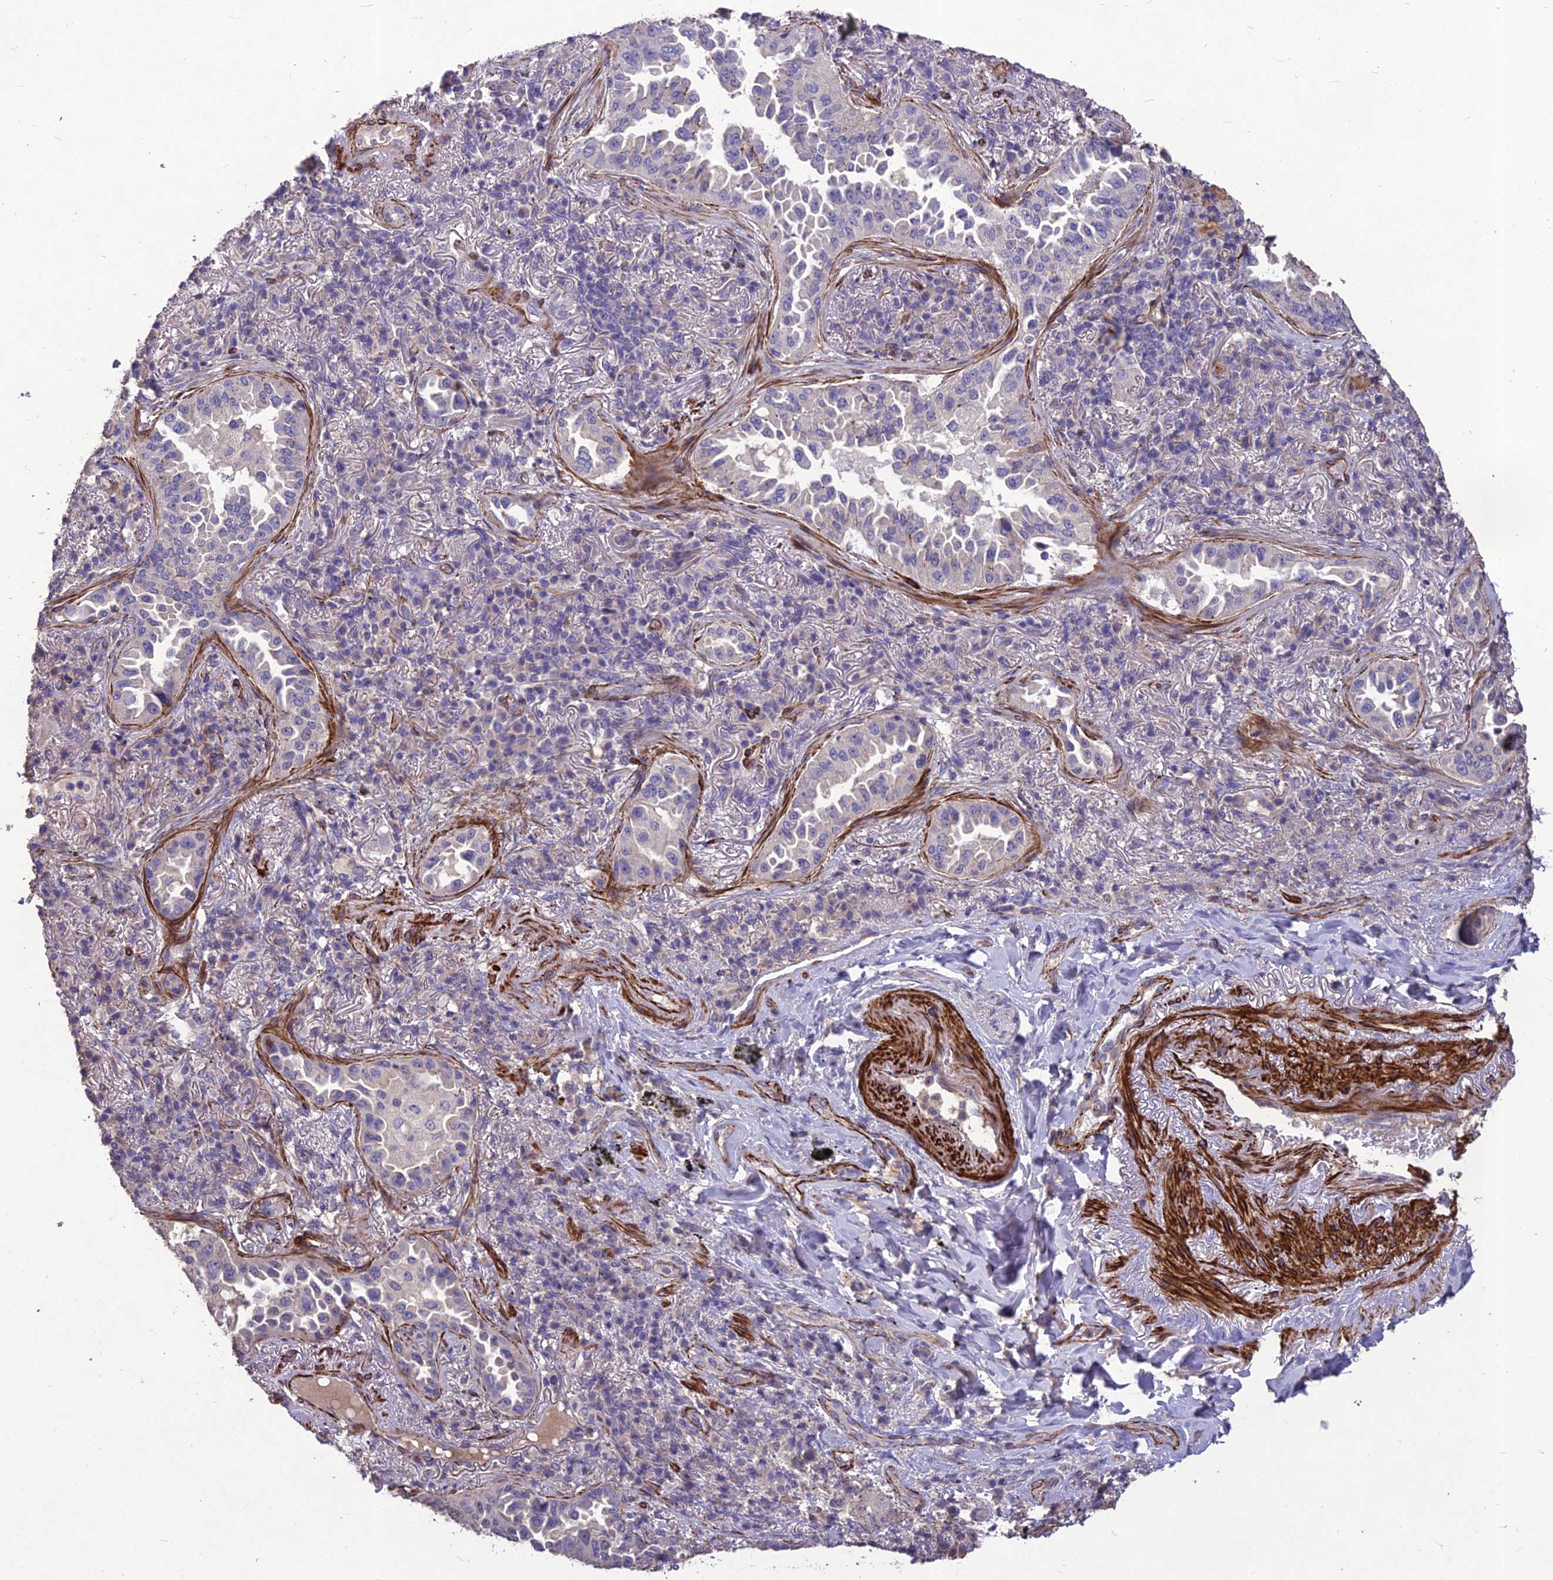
{"staining": {"intensity": "negative", "quantity": "none", "location": "none"}, "tissue": "lung cancer", "cell_type": "Tumor cells", "image_type": "cancer", "snomed": [{"axis": "morphology", "description": "Adenocarcinoma, NOS"}, {"axis": "topography", "description": "Lung"}], "caption": "IHC photomicrograph of lung cancer stained for a protein (brown), which exhibits no staining in tumor cells. (DAB immunohistochemistry (IHC) with hematoxylin counter stain).", "gene": "CLUH", "patient": {"sex": "female", "age": 69}}